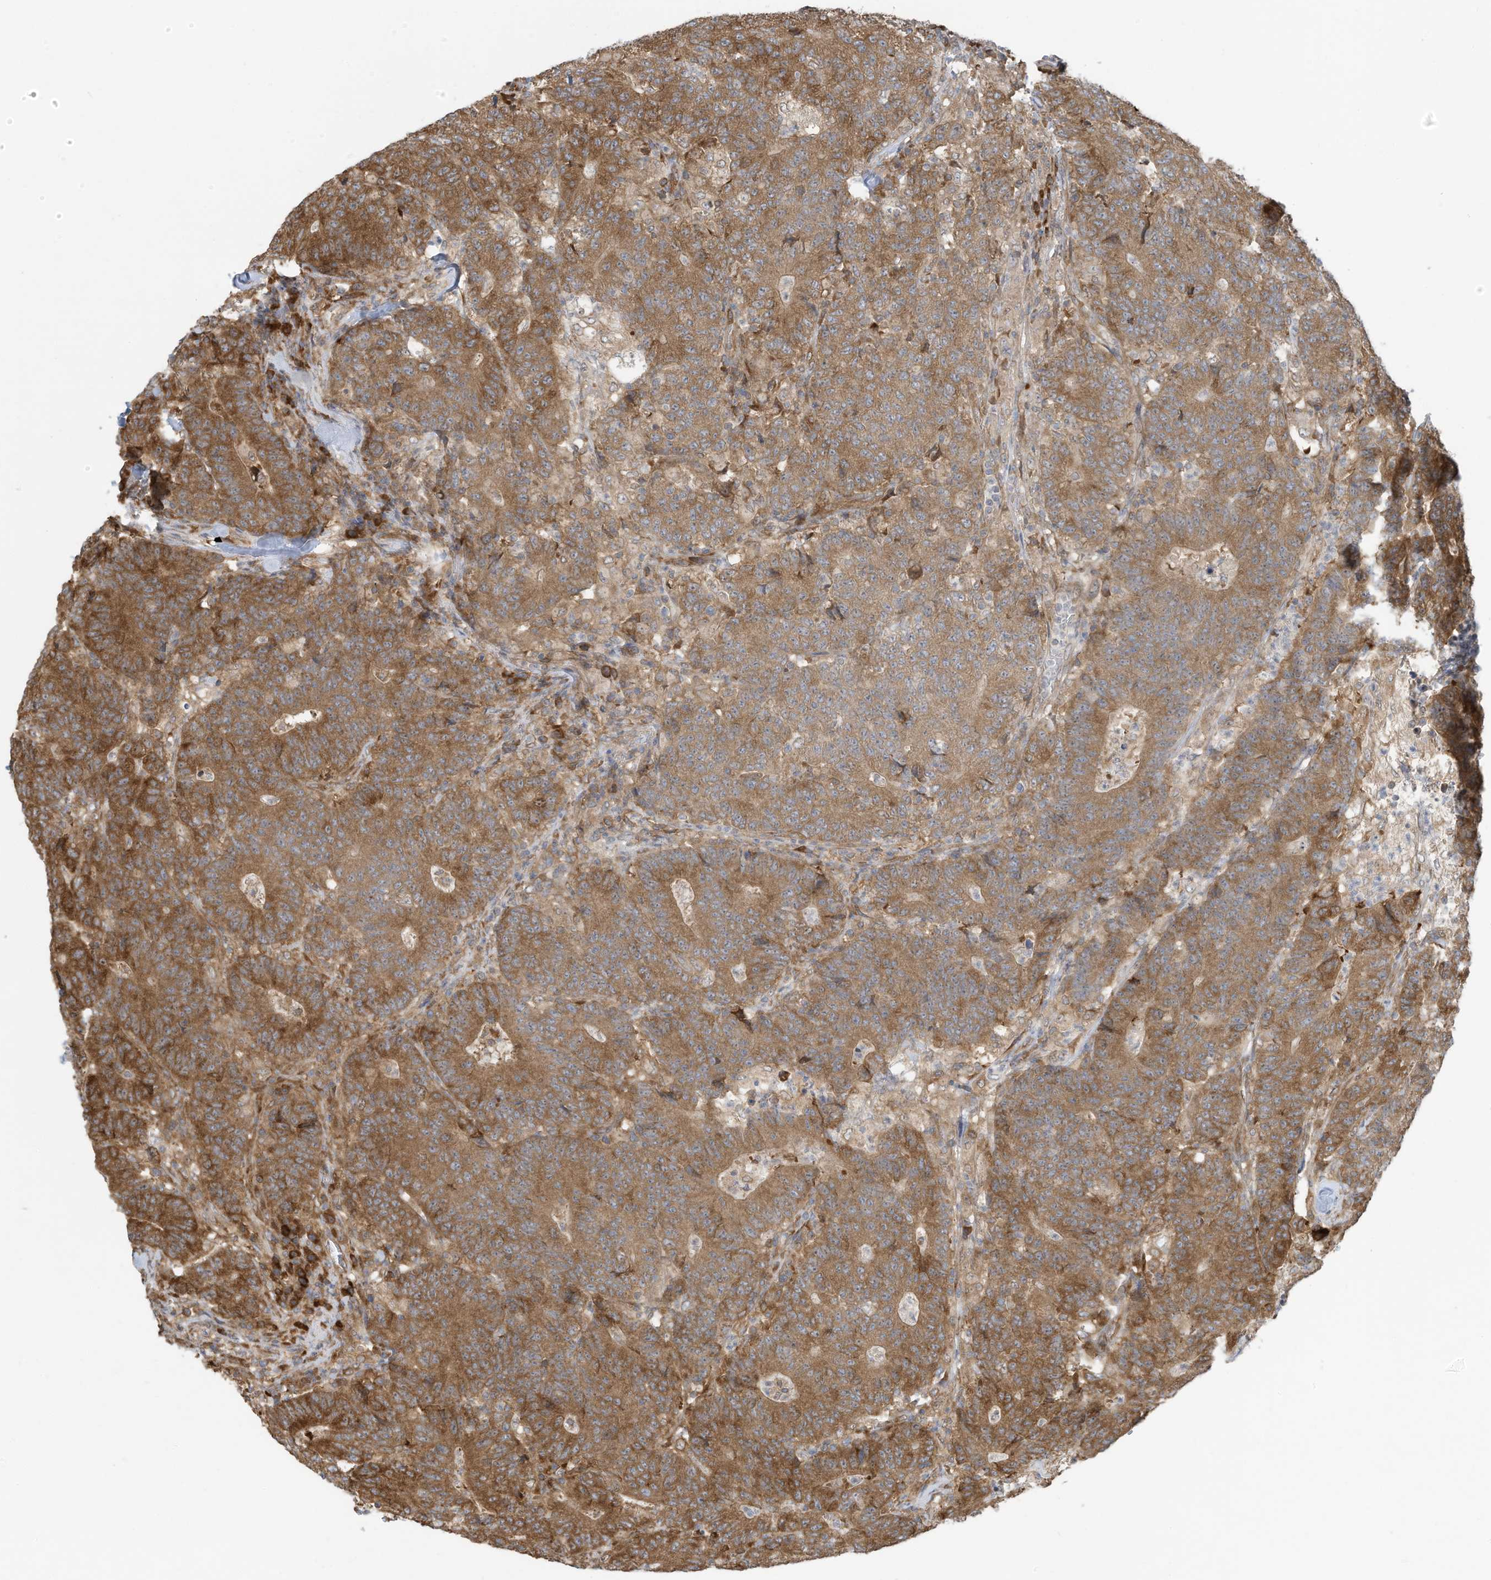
{"staining": {"intensity": "moderate", "quantity": ">75%", "location": "cytoplasmic/membranous"}, "tissue": "colorectal cancer", "cell_type": "Tumor cells", "image_type": "cancer", "snomed": [{"axis": "morphology", "description": "Normal tissue, NOS"}, {"axis": "morphology", "description": "Adenocarcinoma, NOS"}, {"axis": "topography", "description": "Colon"}], "caption": "This histopathology image displays adenocarcinoma (colorectal) stained with immunohistochemistry (IHC) to label a protein in brown. The cytoplasmic/membranous of tumor cells show moderate positivity for the protein. Nuclei are counter-stained blue.", "gene": "USE1", "patient": {"sex": "female", "age": 75}}